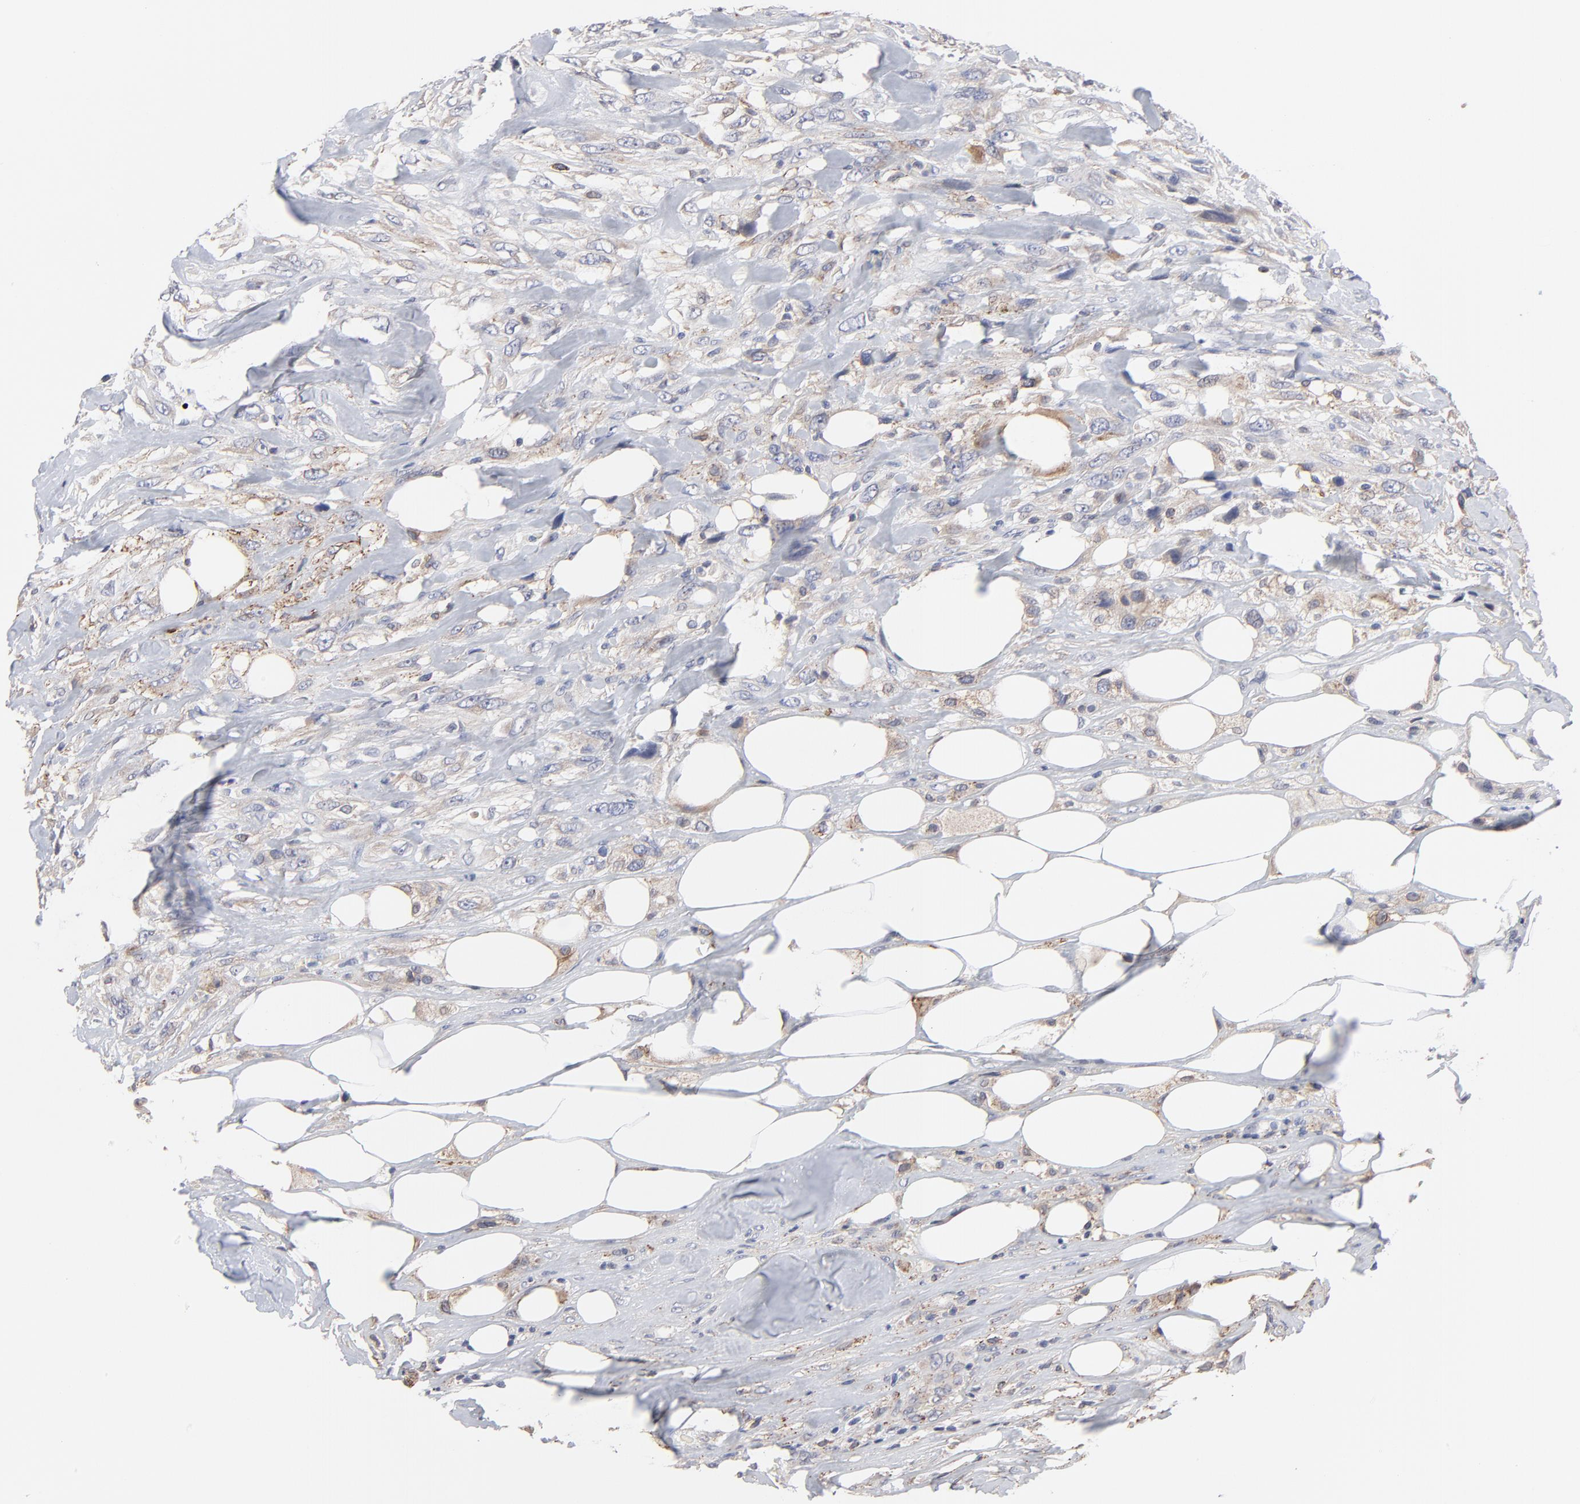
{"staining": {"intensity": "weak", "quantity": ">75%", "location": "cytoplasmic/membranous"}, "tissue": "breast cancer", "cell_type": "Tumor cells", "image_type": "cancer", "snomed": [{"axis": "morphology", "description": "Neoplasm, malignant, NOS"}, {"axis": "topography", "description": "Breast"}], "caption": "High-power microscopy captured an IHC micrograph of breast cancer (malignant neoplasm), revealing weak cytoplasmic/membranous staining in approximately >75% of tumor cells. (DAB IHC with brightfield microscopy, high magnification).", "gene": "TRIM22", "patient": {"sex": "female", "age": 50}}